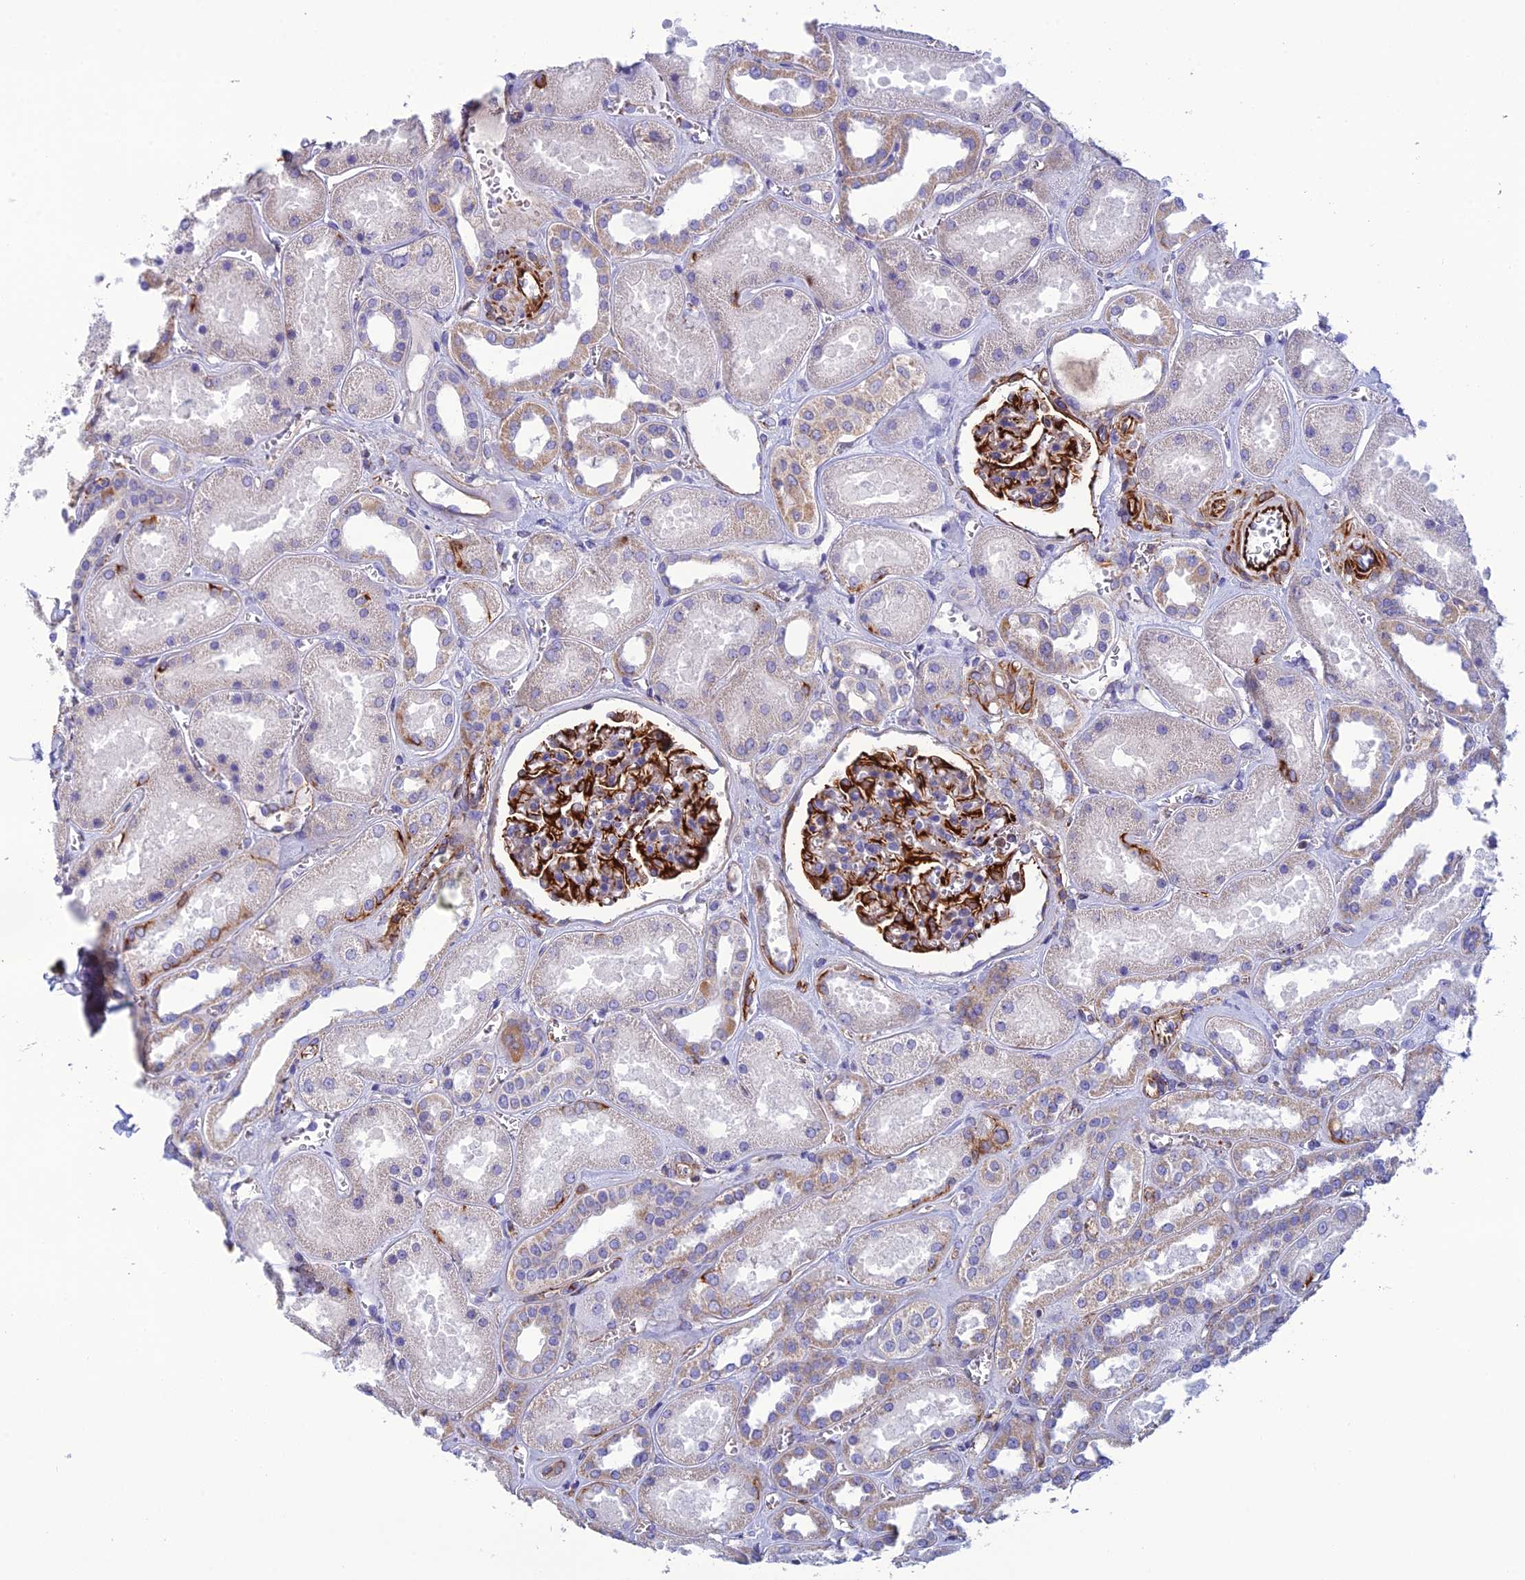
{"staining": {"intensity": "strong", "quantity": "<25%", "location": "cytoplasmic/membranous"}, "tissue": "kidney", "cell_type": "Cells in glomeruli", "image_type": "normal", "snomed": [{"axis": "morphology", "description": "Normal tissue, NOS"}, {"axis": "morphology", "description": "Adenocarcinoma, NOS"}, {"axis": "topography", "description": "Kidney"}], "caption": "Normal kidney was stained to show a protein in brown. There is medium levels of strong cytoplasmic/membranous positivity in about <25% of cells in glomeruli. The staining was performed using DAB to visualize the protein expression in brown, while the nuclei were stained in blue with hematoxylin (Magnification: 20x).", "gene": "FBXL20", "patient": {"sex": "female", "age": 68}}